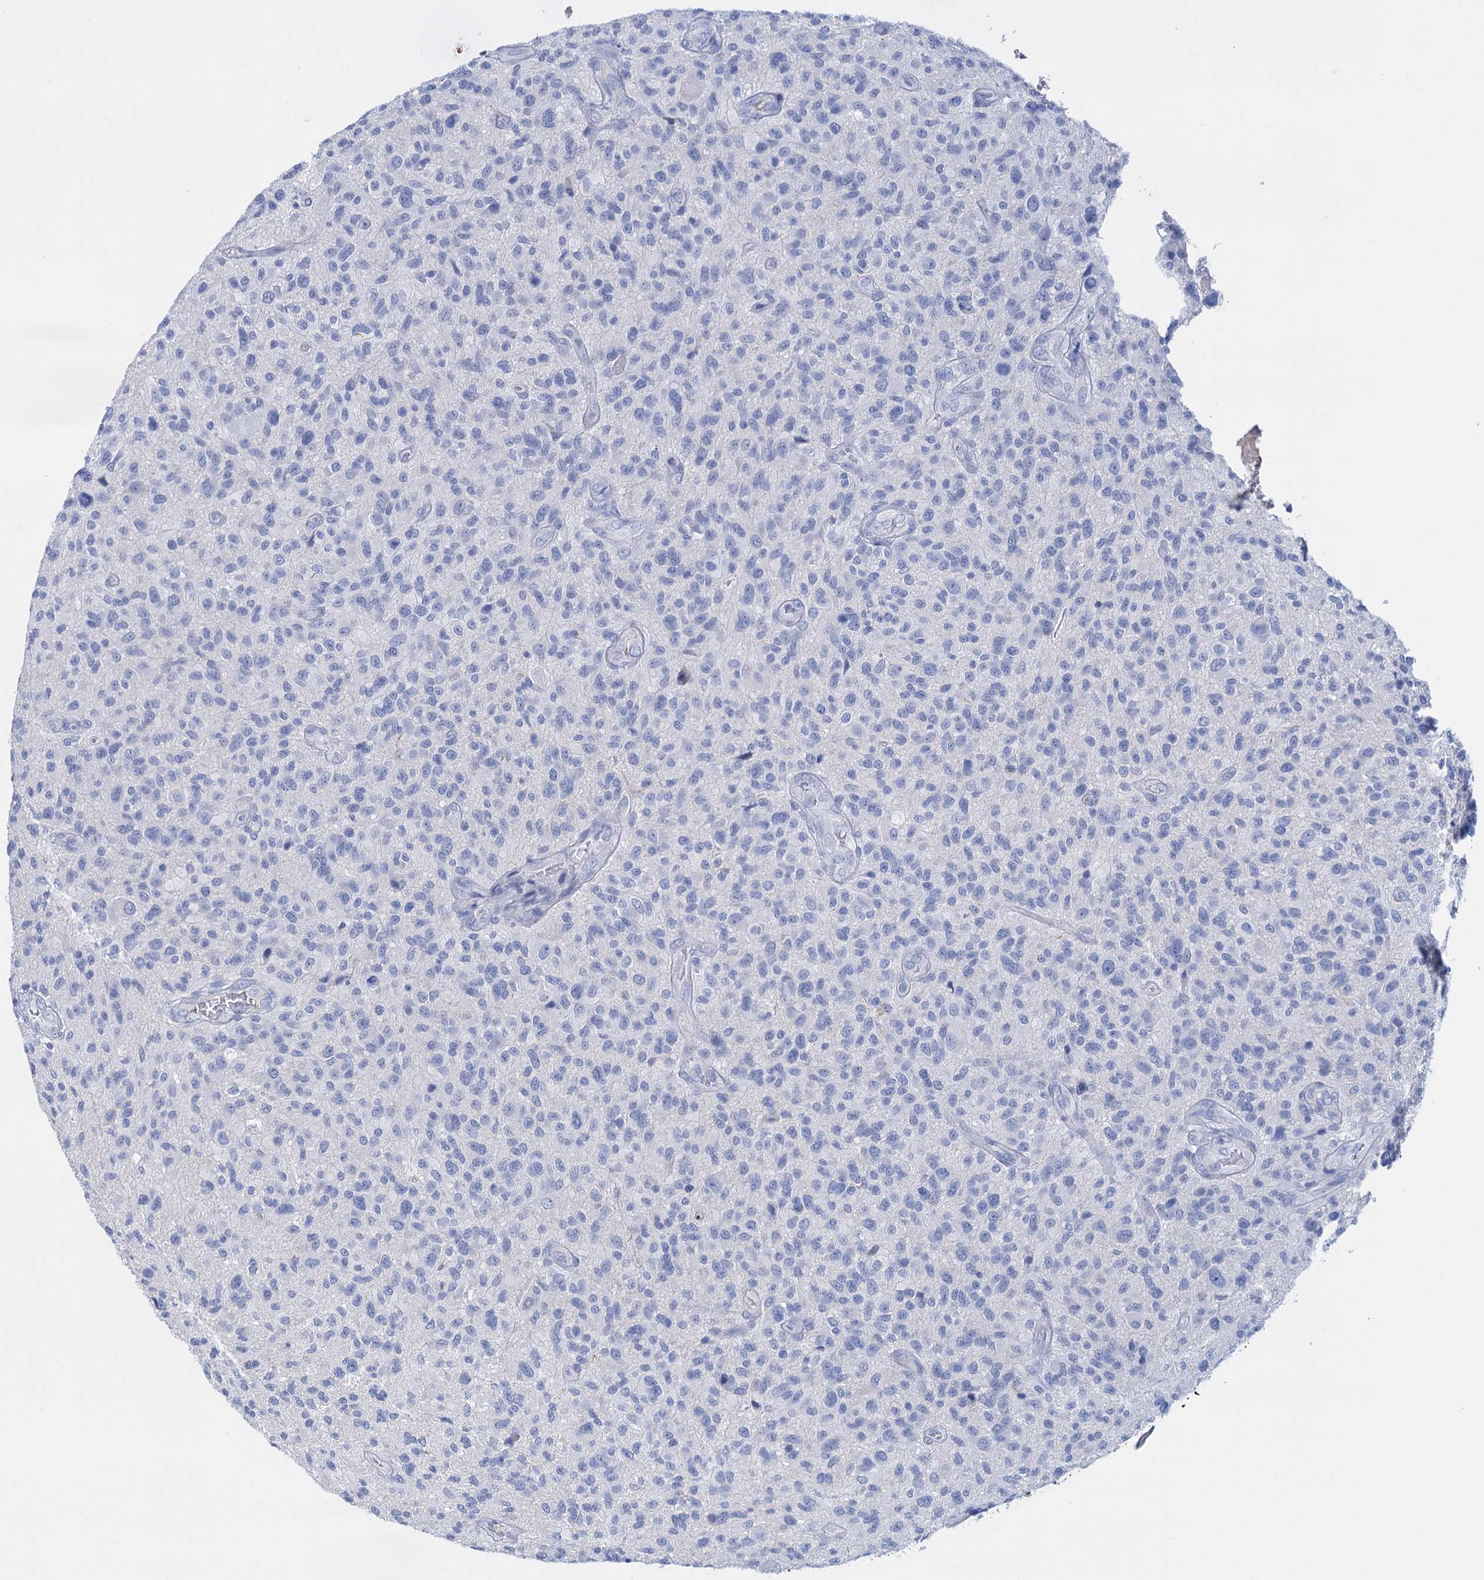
{"staining": {"intensity": "negative", "quantity": "none", "location": "none"}, "tissue": "glioma", "cell_type": "Tumor cells", "image_type": "cancer", "snomed": [{"axis": "morphology", "description": "Glioma, malignant, High grade"}, {"axis": "topography", "description": "Brain"}], "caption": "Tumor cells are negative for protein expression in human glioma.", "gene": "FBXW12", "patient": {"sex": "male", "age": 47}}